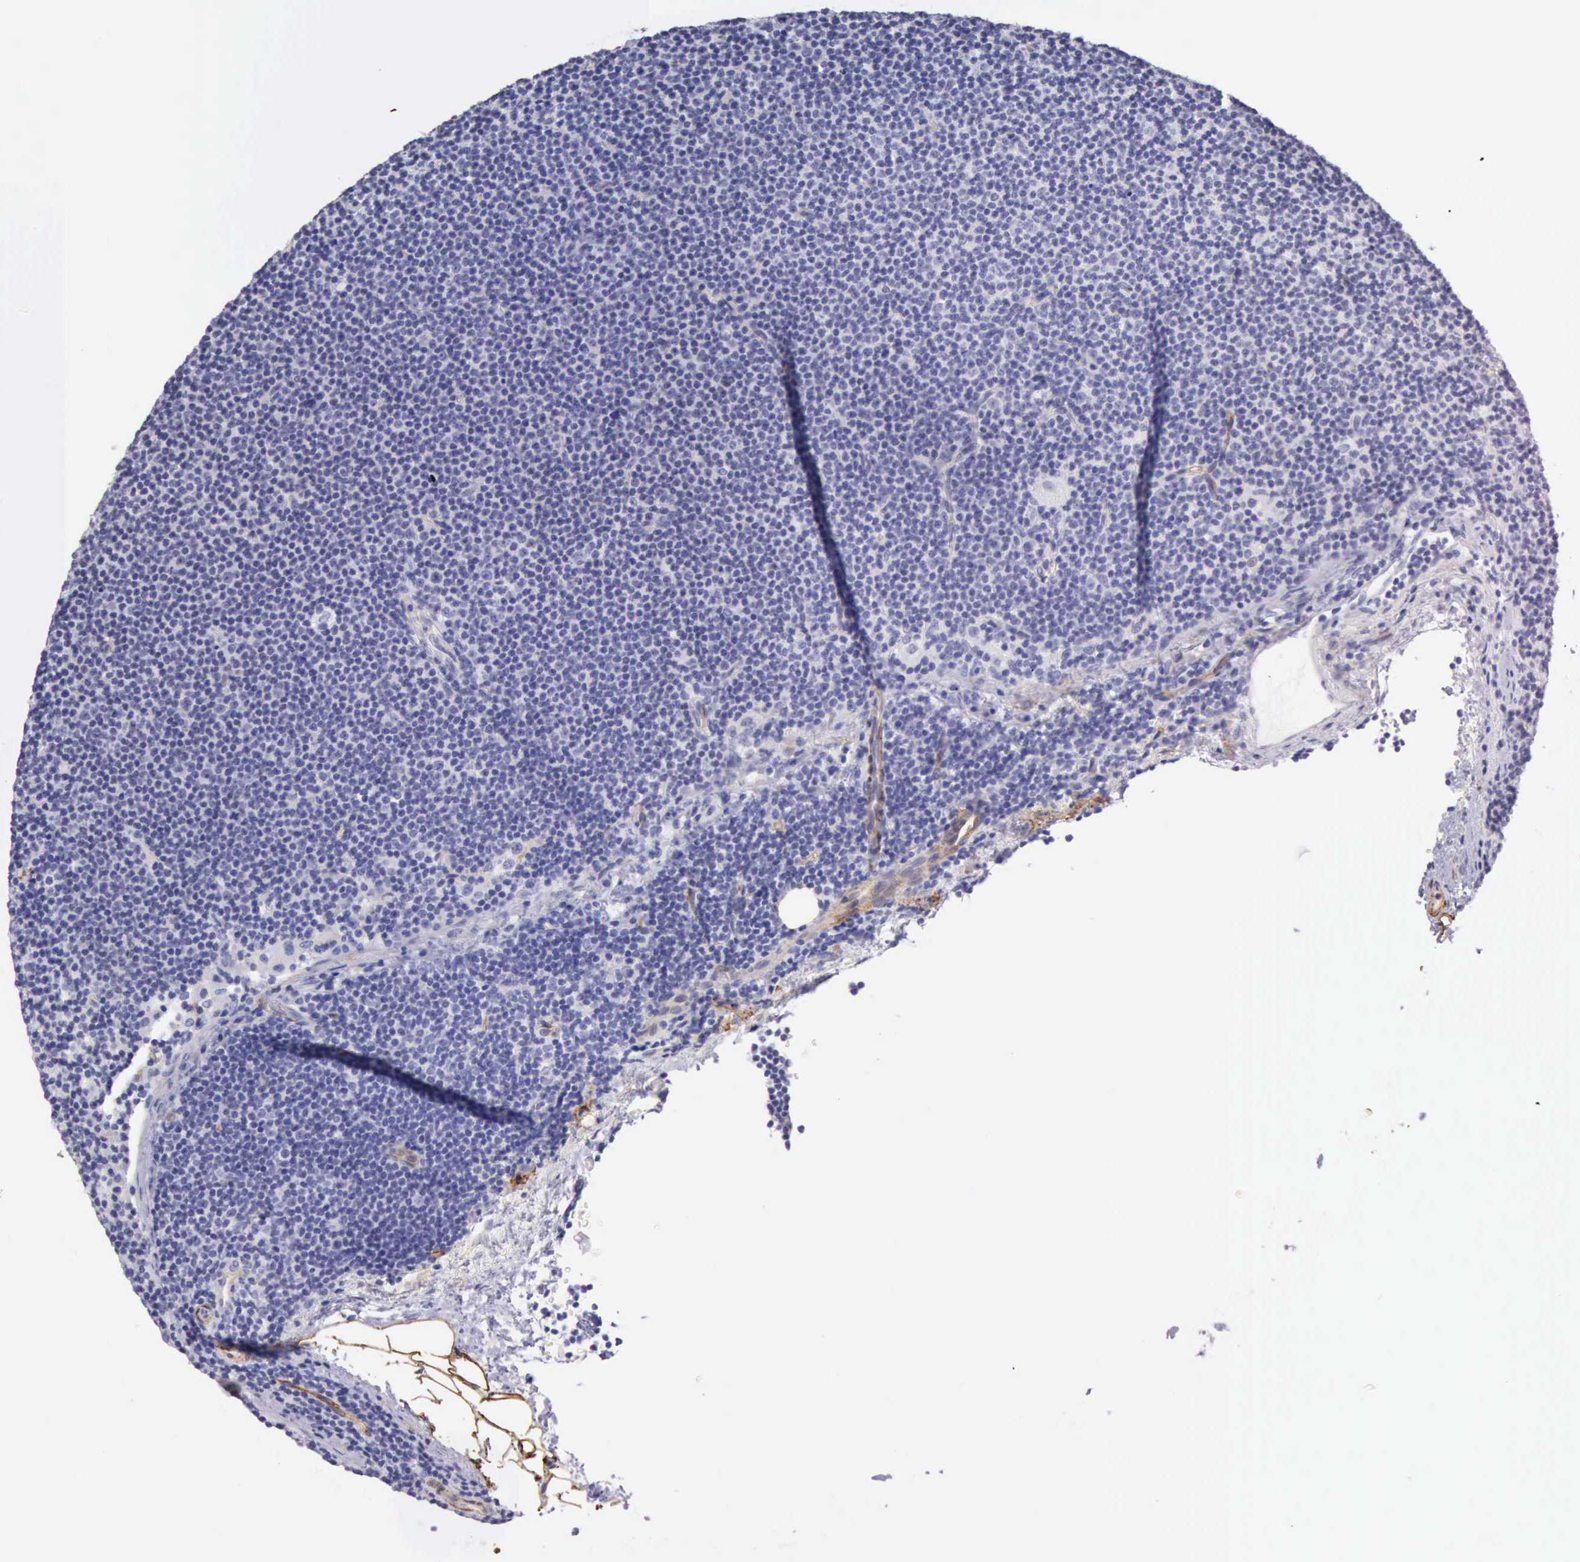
{"staining": {"intensity": "negative", "quantity": "none", "location": "none"}, "tissue": "lymphoma", "cell_type": "Tumor cells", "image_type": "cancer", "snomed": [{"axis": "morphology", "description": "Malignant lymphoma, non-Hodgkin's type, Low grade"}, {"axis": "topography", "description": "Lymph node"}], "caption": "Tumor cells show no significant staining in lymphoma.", "gene": "AOC3", "patient": {"sex": "female", "age": 69}}